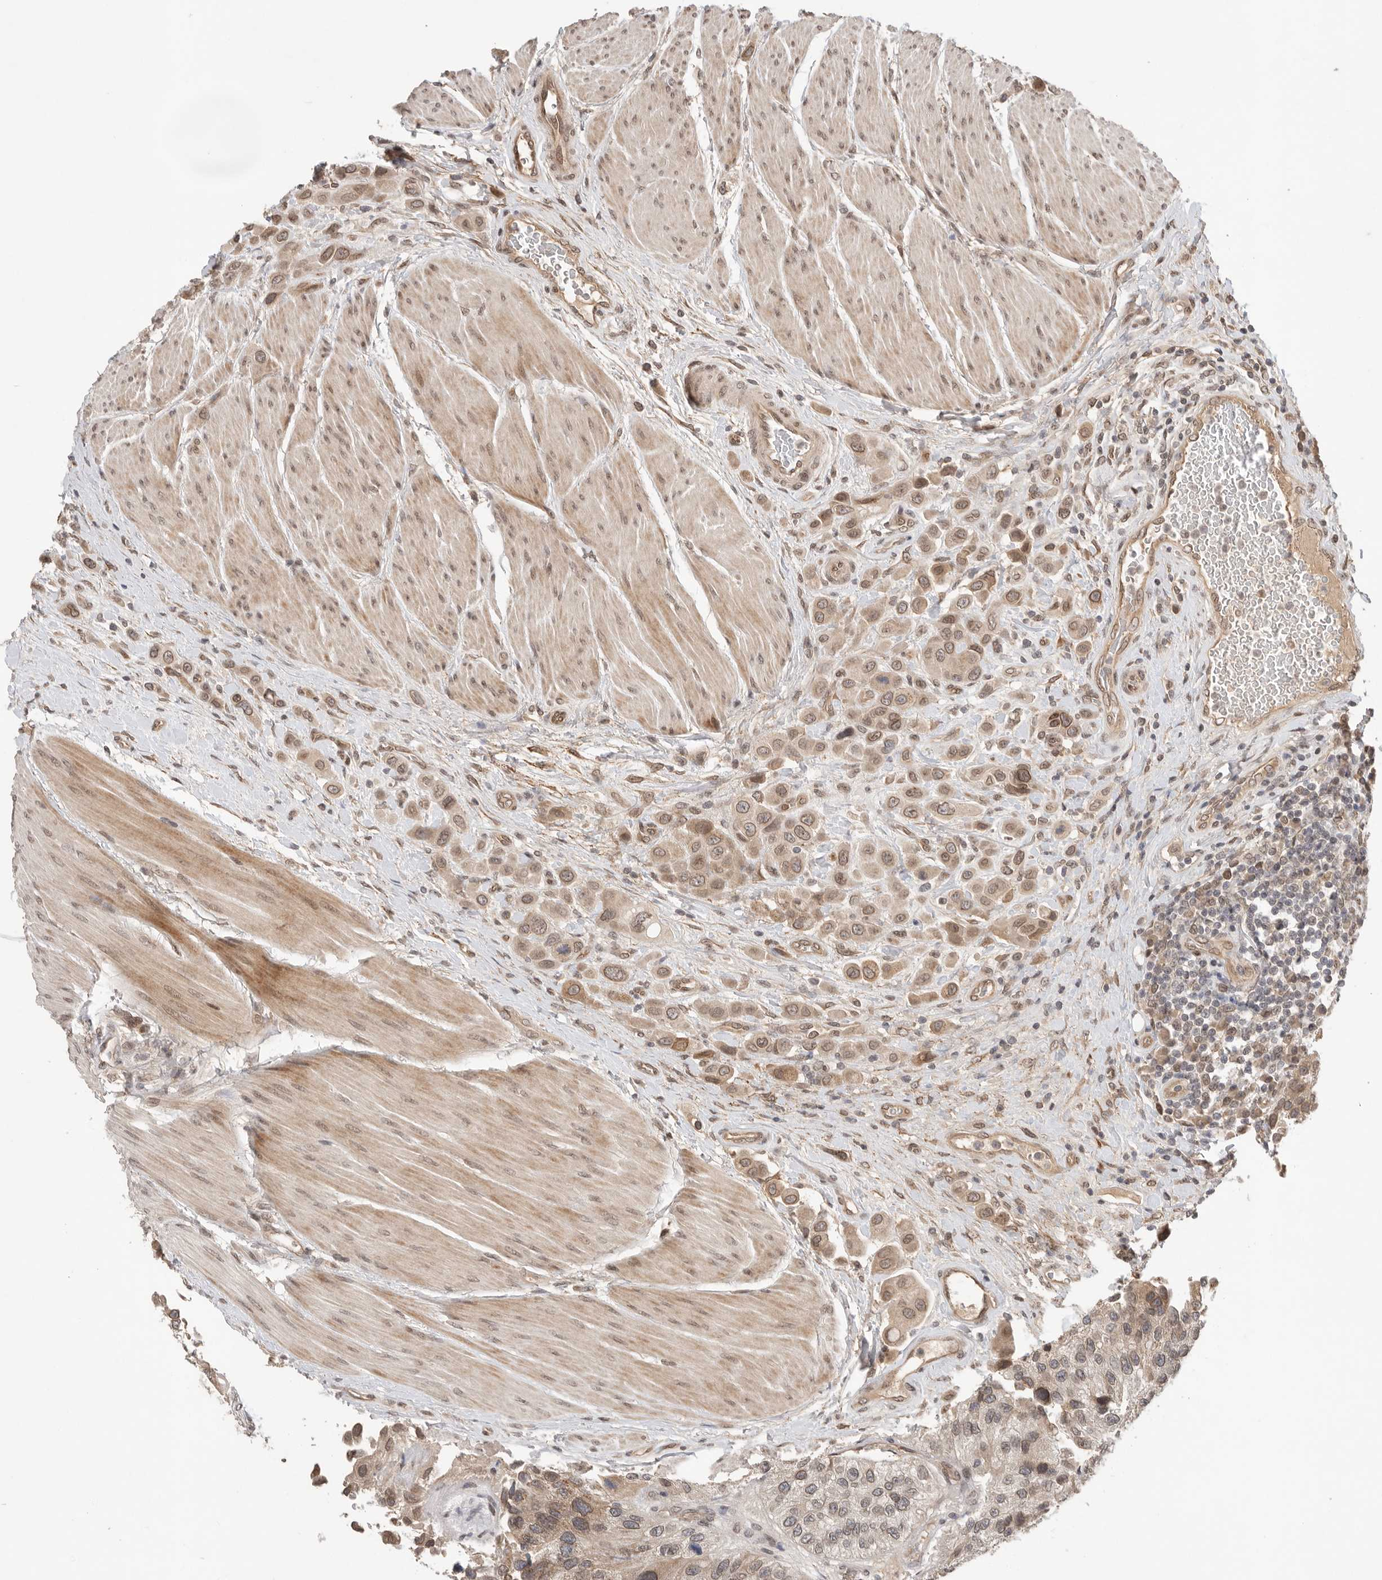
{"staining": {"intensity": "moderate", "quantity": "25%-75%", "location": "cytoplasmic/membranous,nuclear"}, "tissue": "urothelial cancer", "cell_type": "Tumor cells", "image_type": "cancer", "snomed": [{"axis": "morphology", "description": "Urothelial carcinoma, High grade"}, {"axis": "topography", "description": "Urinary bladder"}], "caption": "Protein staining exhibits moderate cytoplasmic/membranous and nuclear expression in approximately 25%-75% of tumor cells in urothelial cancer. The staining was performed using DAB, with brown indicating positive protein expression. Nuclei are stained blue with hematoxylin.", "gene": "LEMD3", "patient": {"sex": "male", "age": 50}}